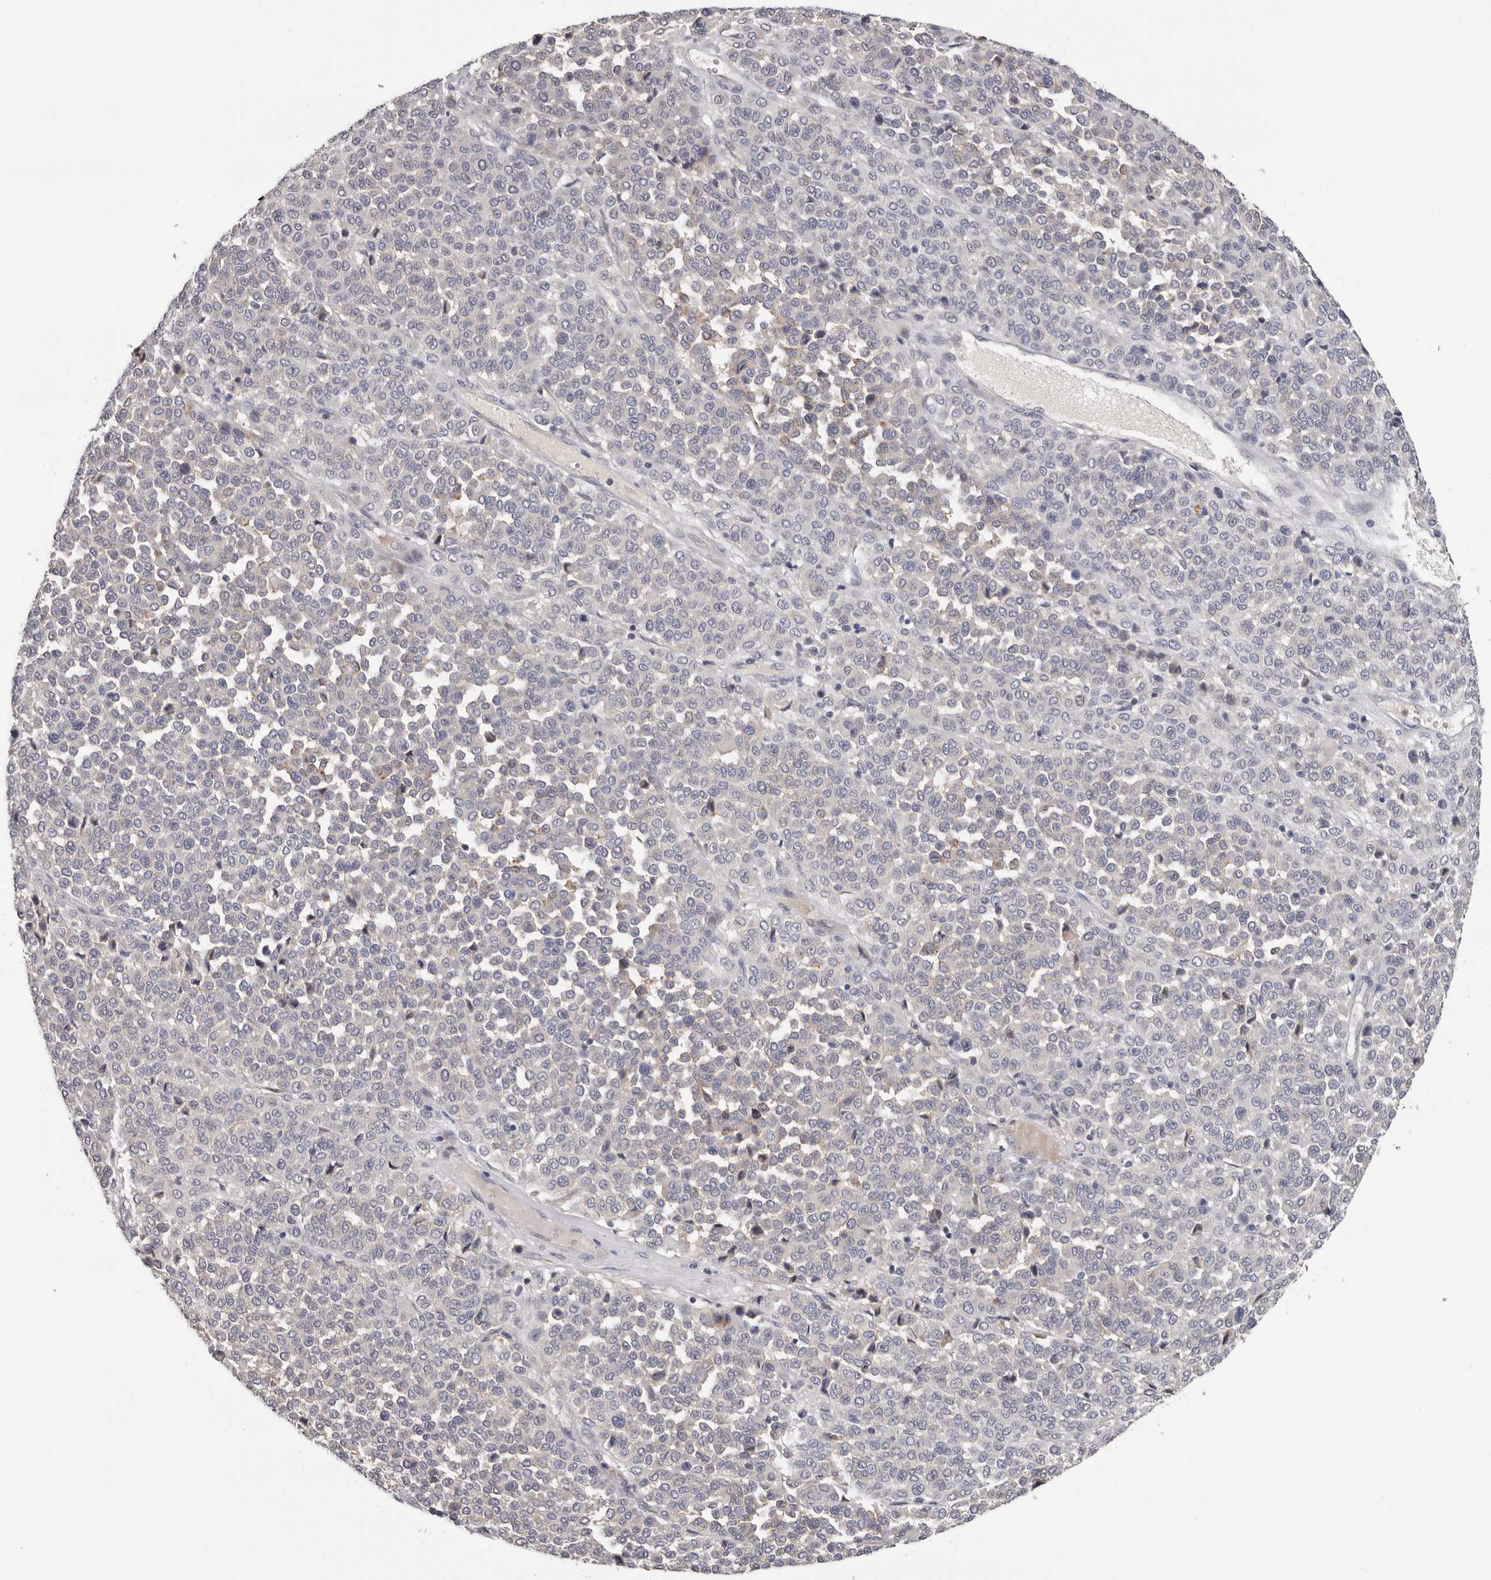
{"staining": {"intensity": "negative", "quantity": "none", "location": "none"}, "tissue": "melanoma", "cell_type": "Tumor cells", "image_type": "cancer", "snomed": [{"axis": "morphology", "description": "Malignant melanoma, Metastatic site"}, {"axis": "topography", "description": "Pancreas"}], "caption": "IHC photomicrograph of neoplastic tissue: melanoma stained with DAB shows no significant protein positivity in tumor cells. (DAB (3,3'-diaminobenzidine) immunohistochemistry (IHC), high magnification).", "gene": "KIF2B", "patient": {"sex": "female", "age": 30}}